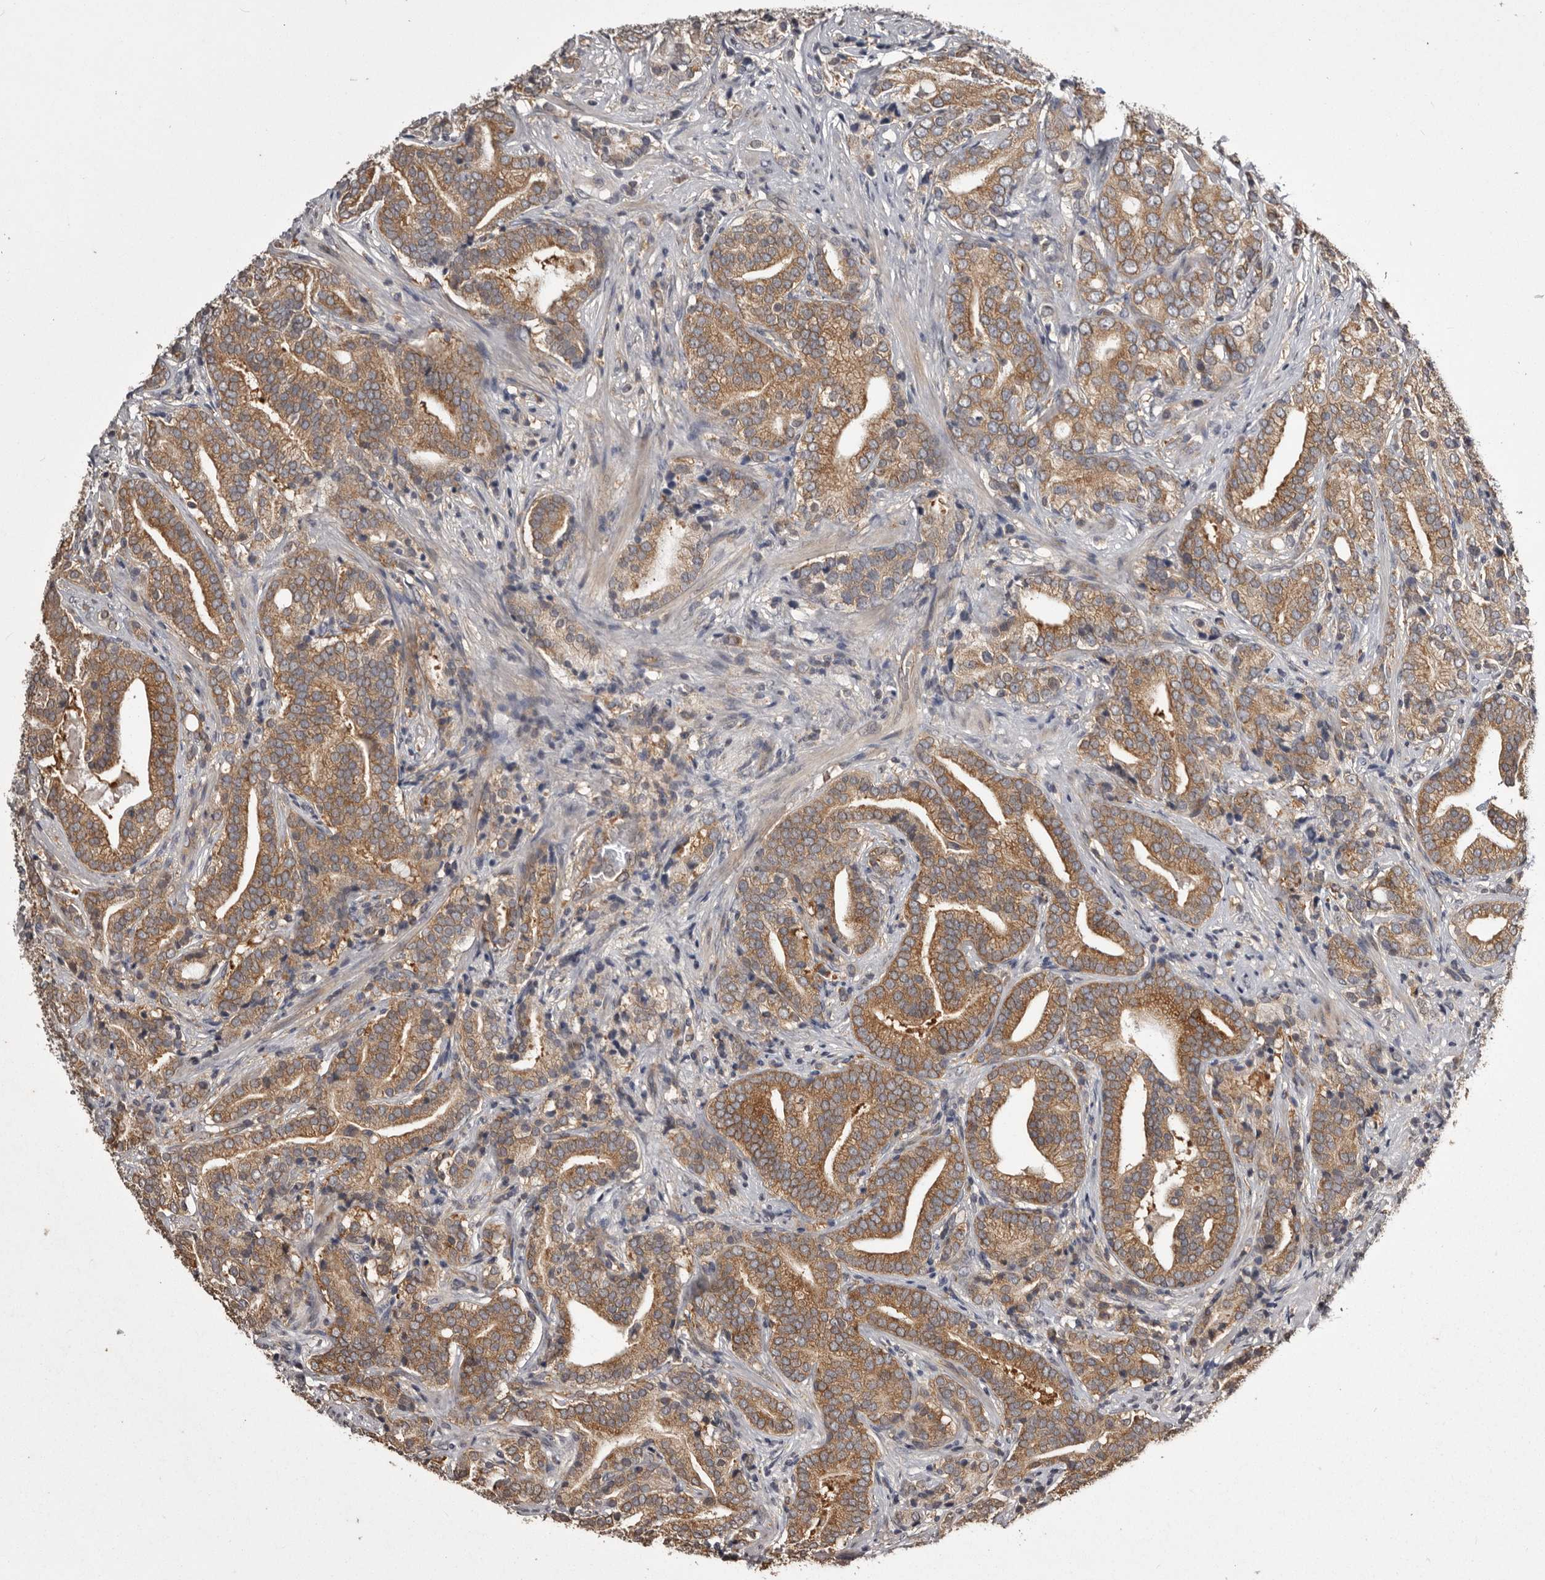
{"staining": {"intensity": "moderate", "quantity": ">75%", "location": "cytoplasmic/membranous"}, "tissue": "prostate cancer", "cell_type": "Tumor cells", "image_type": "cancer", "snomed": [{"axis": "morphology", "description": "Adenocarcinoma, High grade"}, {"axis": "topography", "description": "Prostate"}], "caption": "Protein staining exhibits moderate cytoplasmic/membranous positivity in approximately >75% of tumor cells in prostate cancer.", "gene": "DARS1", "patient": {"sex": "male", "age": 57}}